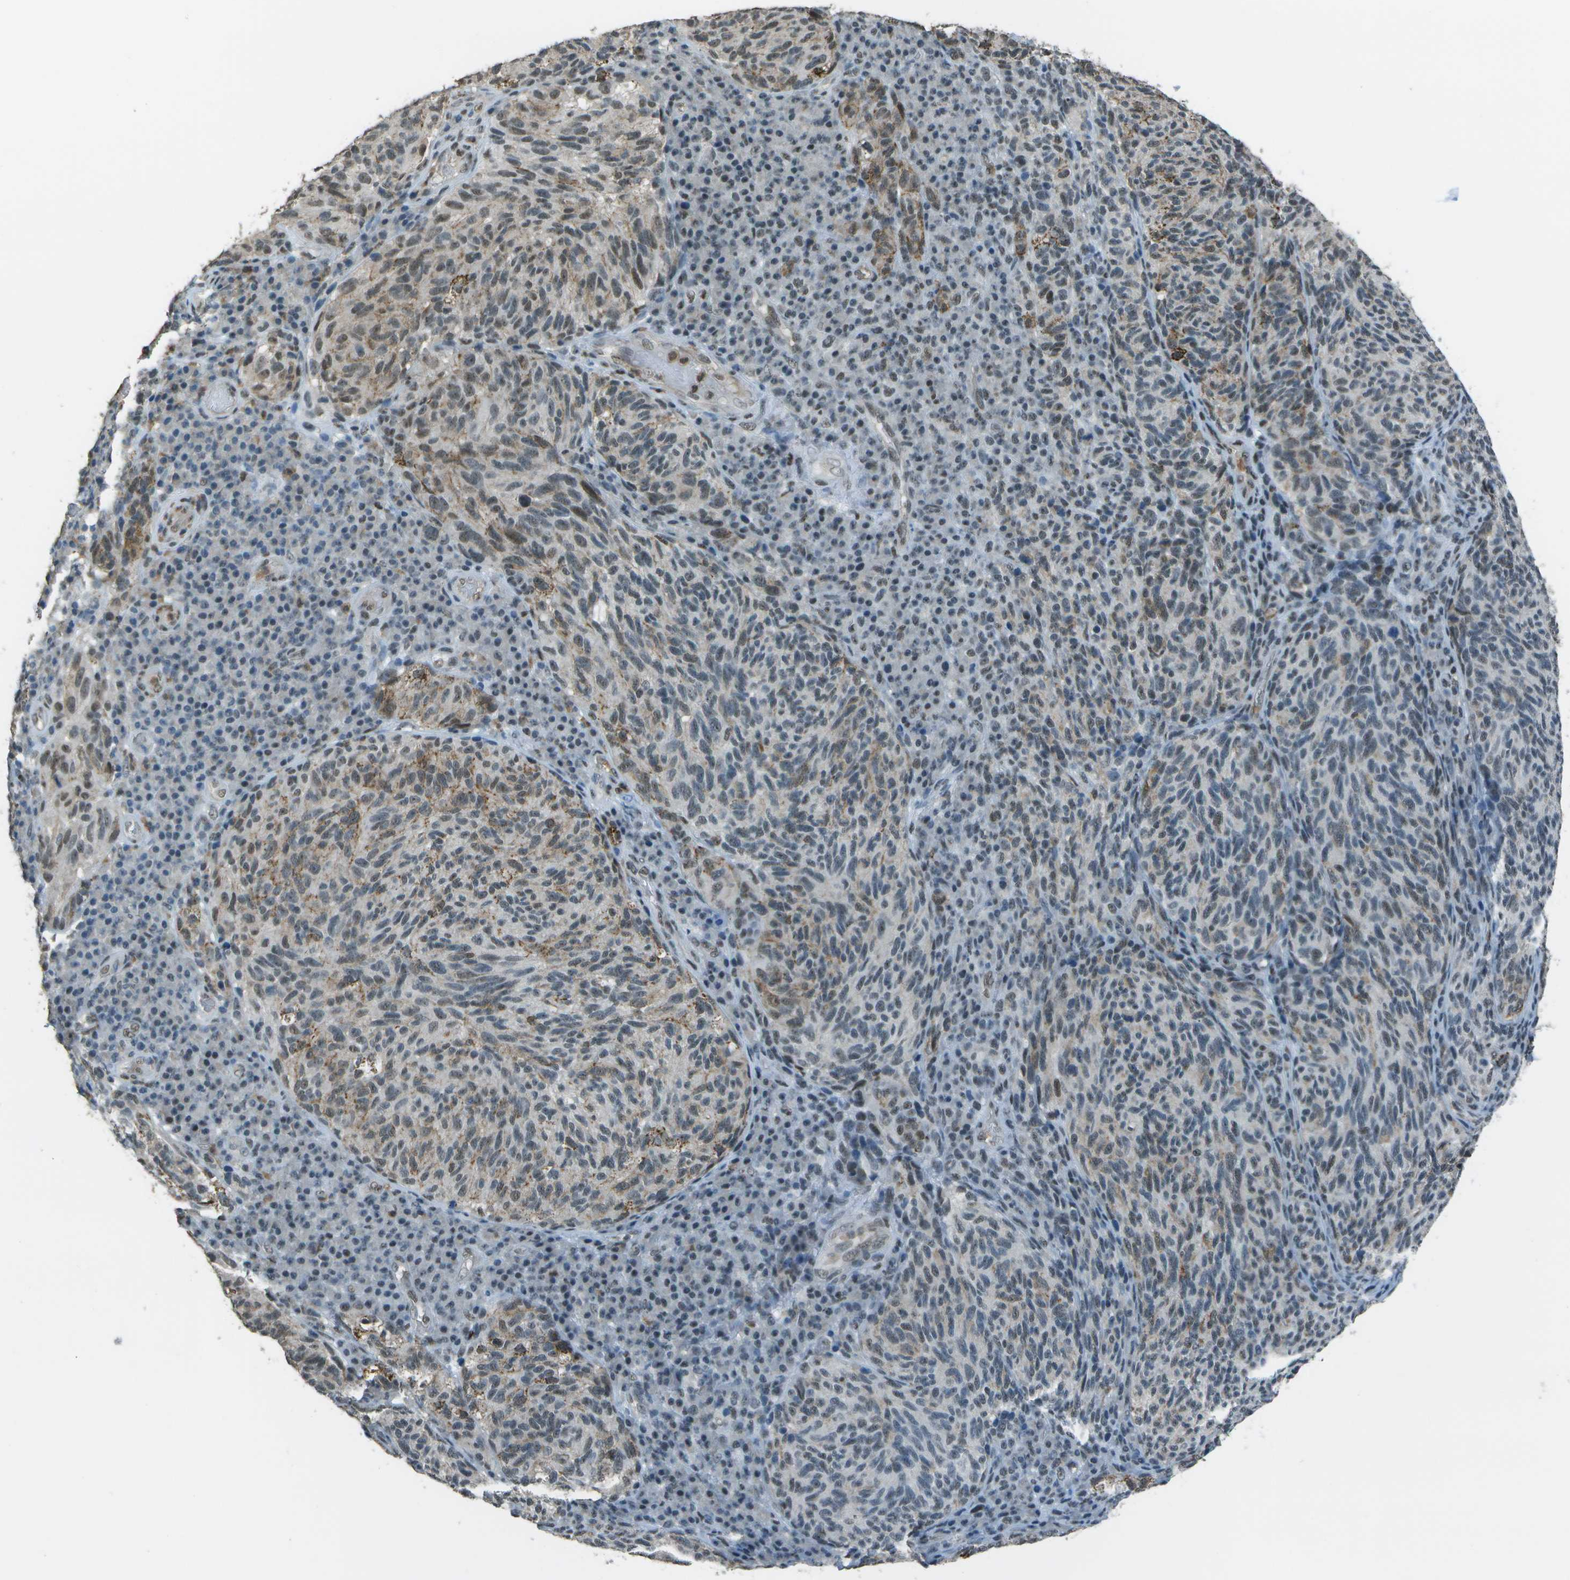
{"staining": {"intensity": "moderate", "quantity": ">75%", "location": "cytoplasmic/membranous"}, "tissue": "melanoma", "cell_type": "Tumor cells", "image_type": "cancer", "snomed": [{"axis": "morphology", "description": "Malignant melanoma, NOS"}, {"axis": "topography", "description": "Skin"}], "caption": "Immunohistochemical staining of melanoma exhibits medium levels of moderate cytoplasmic/membranous expression in about >75% of tumor cells. The protein of interest is stained brown, and the nuclei are stained in blue (DAB (3,3'-diaminobenzidine) IHC with brightfield microscopy, high magnification).", "gene": "DEPDC1", "patient": {"sex": "female", "age": 73}}